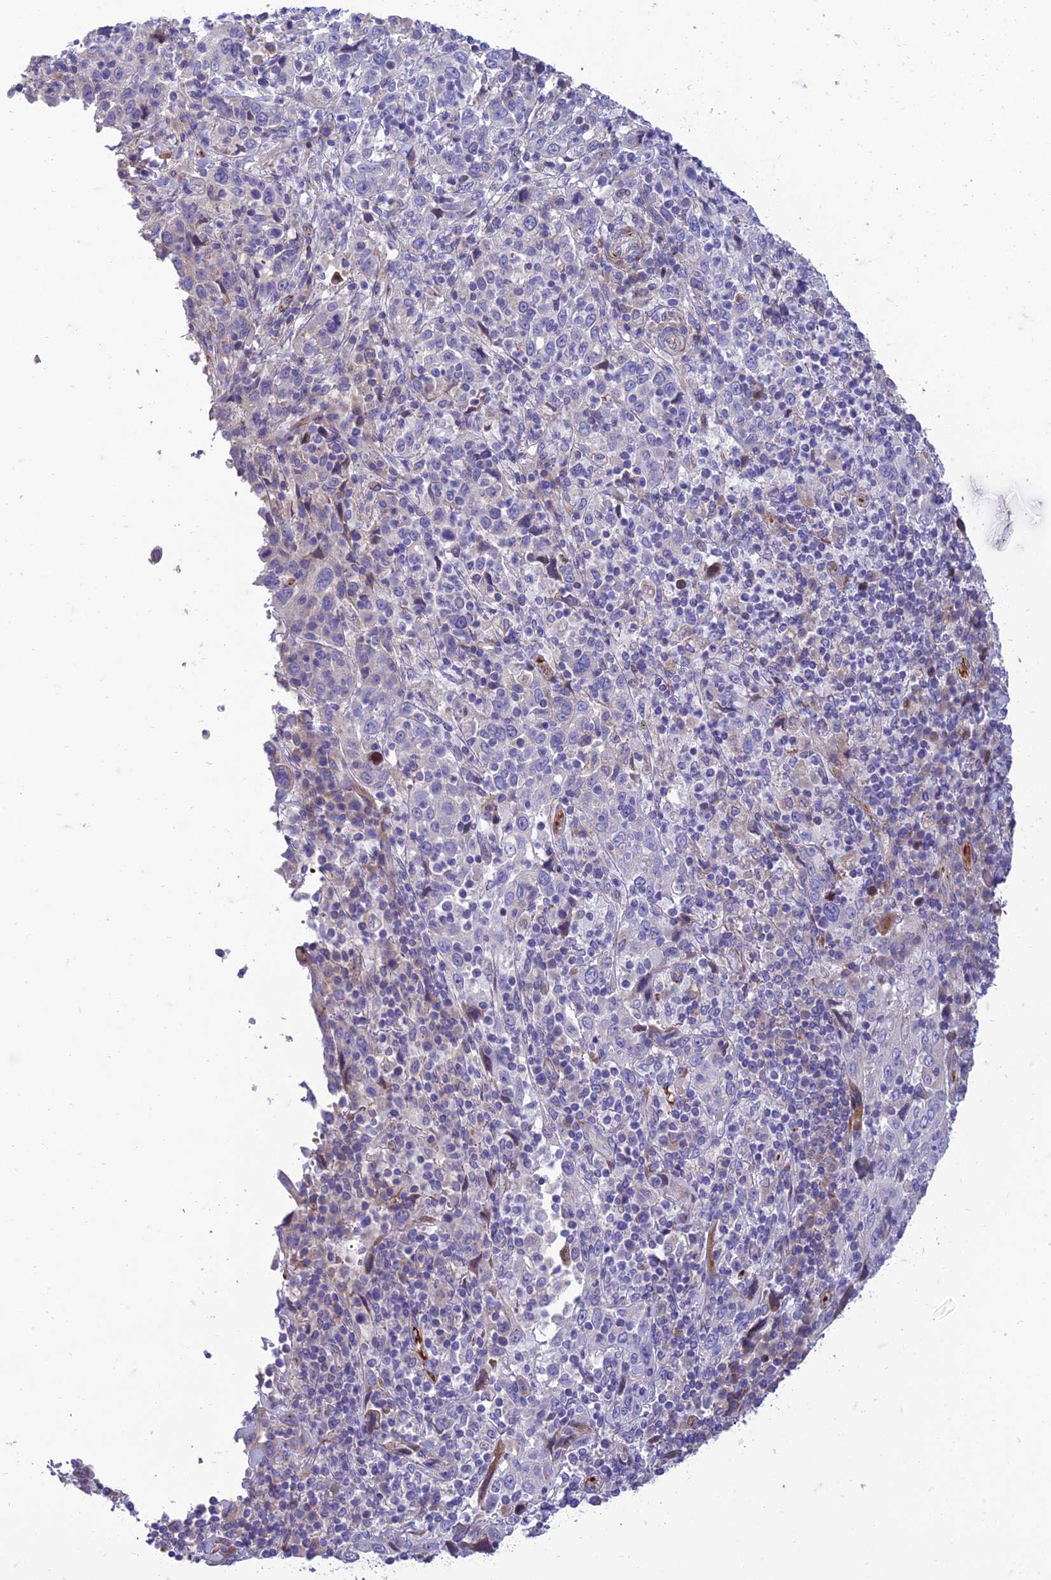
{"staining": {"intensity": "negative", "quantity": "none", "location": "none"}, "tissue": "cervical cancer", "cell_type": "Tumor cells", "image_type": "cancer", "snomed": [{"axis": "morphology", "description": "Squamous cell carcinoma, NOS"}, {"axis": "topography", "description": "Cervix"}], "caption": "Tumor cells show no significant protein expression in squamous cell carcinoma (cervical). (DAB (3,3'-diaminobenzidine) immunohistochemistry, high magnification).", "gene": "SEL1L3", "patient": {"sex": "female", "age": 46}}